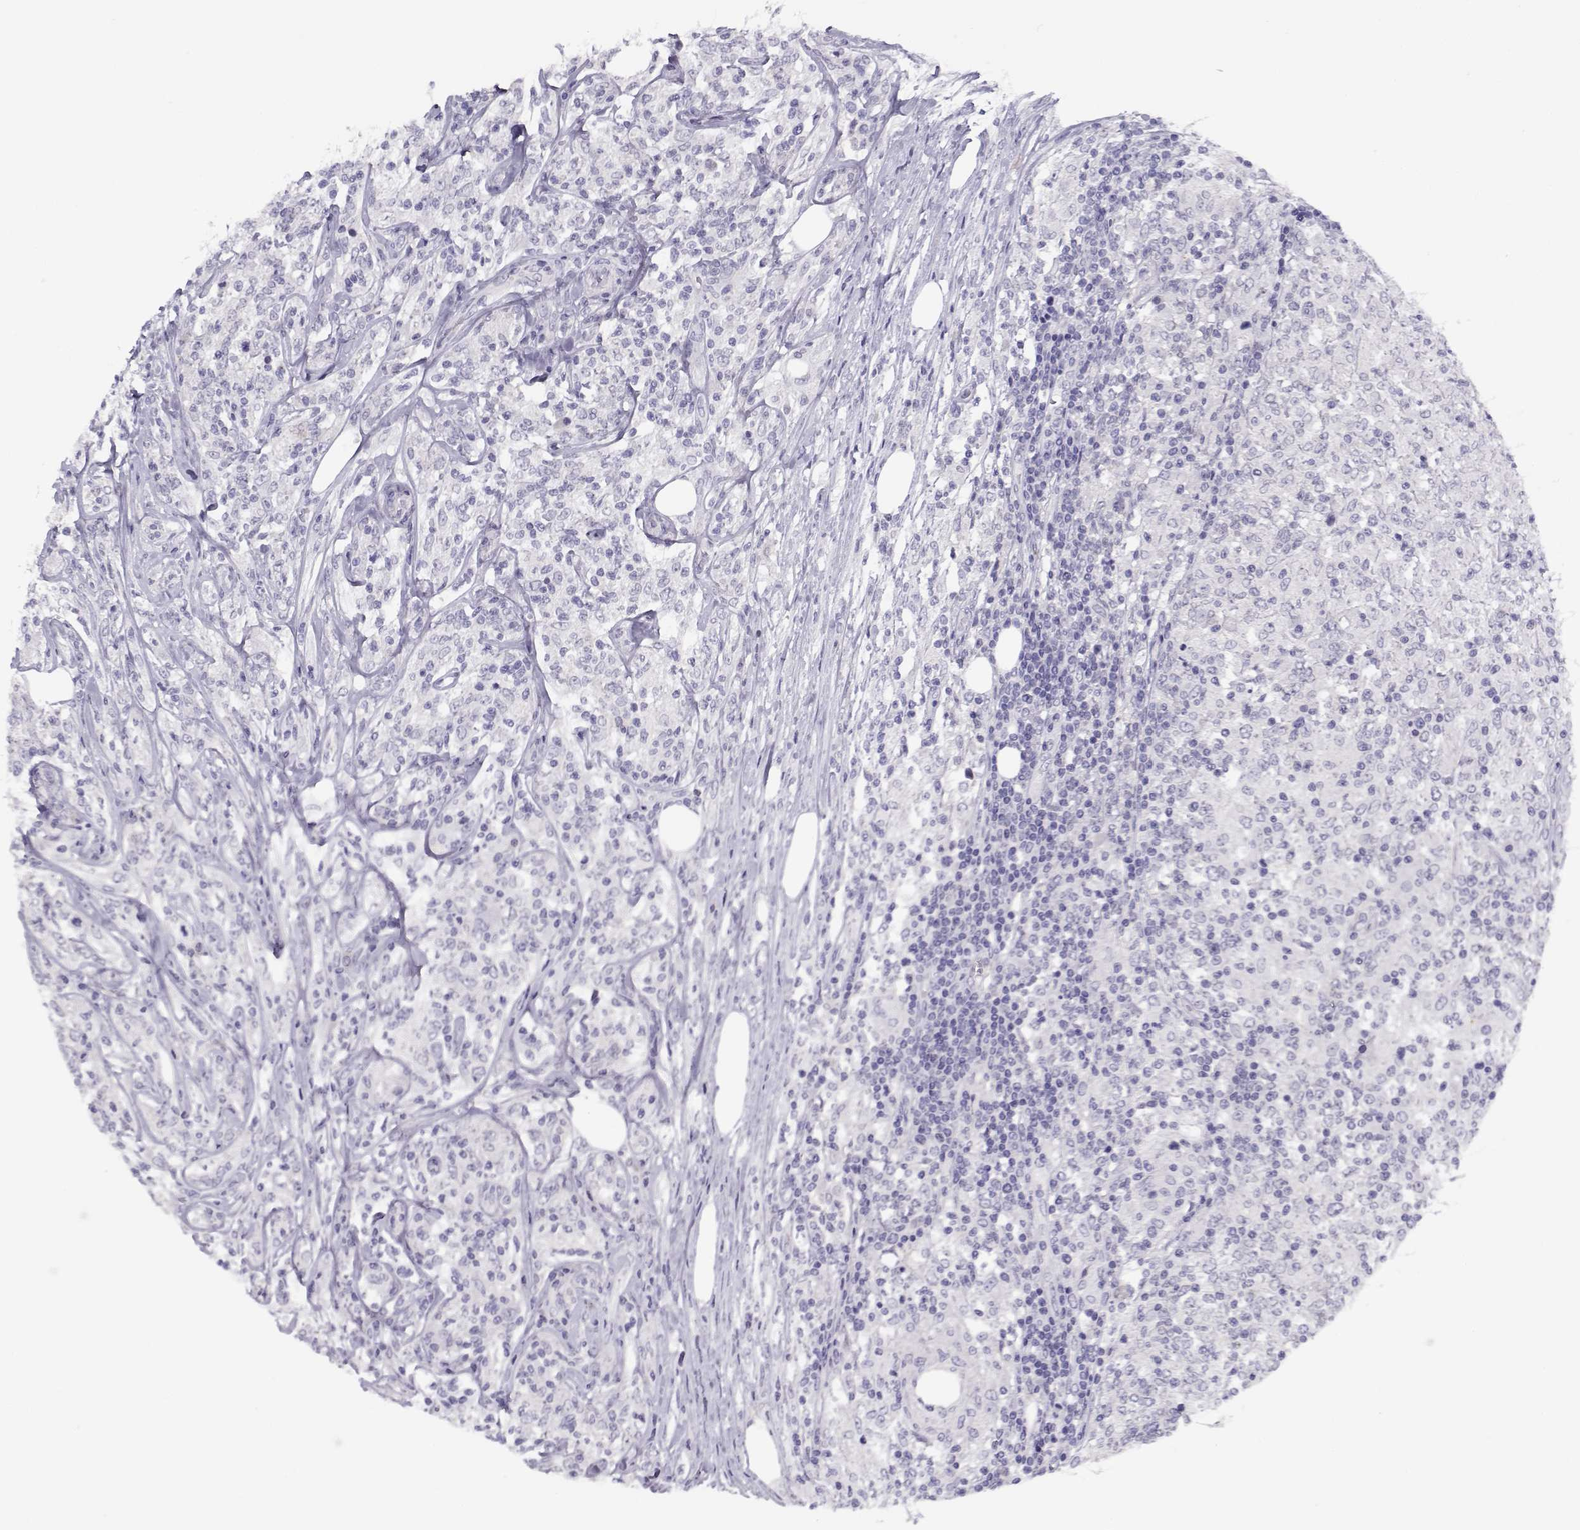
{"staining": {"intensity": "negative", "quantity": "none", "location": "none"}, "tissue": "lymphoma", "cell_type": "Tumor cells", "image_type": "cancer", "snomed": [{"axis": "morphology", "description": "Malignant lymphoma, non-Hodgkin's type, High grade"}, {"axis": "topography", "description": "Lymph node"}], "caption": "An immunohistochemistry (IHC) image of malignant lymphoma, non-Hodgkin's type (high-grade) is shown. There is no staining in tumor cells of malignant lymphoma, non-Hodgkin's type (high-grade). The staining is performed using DAB brown chromogen with nuclei counter-stained in using hematoxylin.", "gene": "CFAP77", "patient": {"sex": "female", "age": 84}}